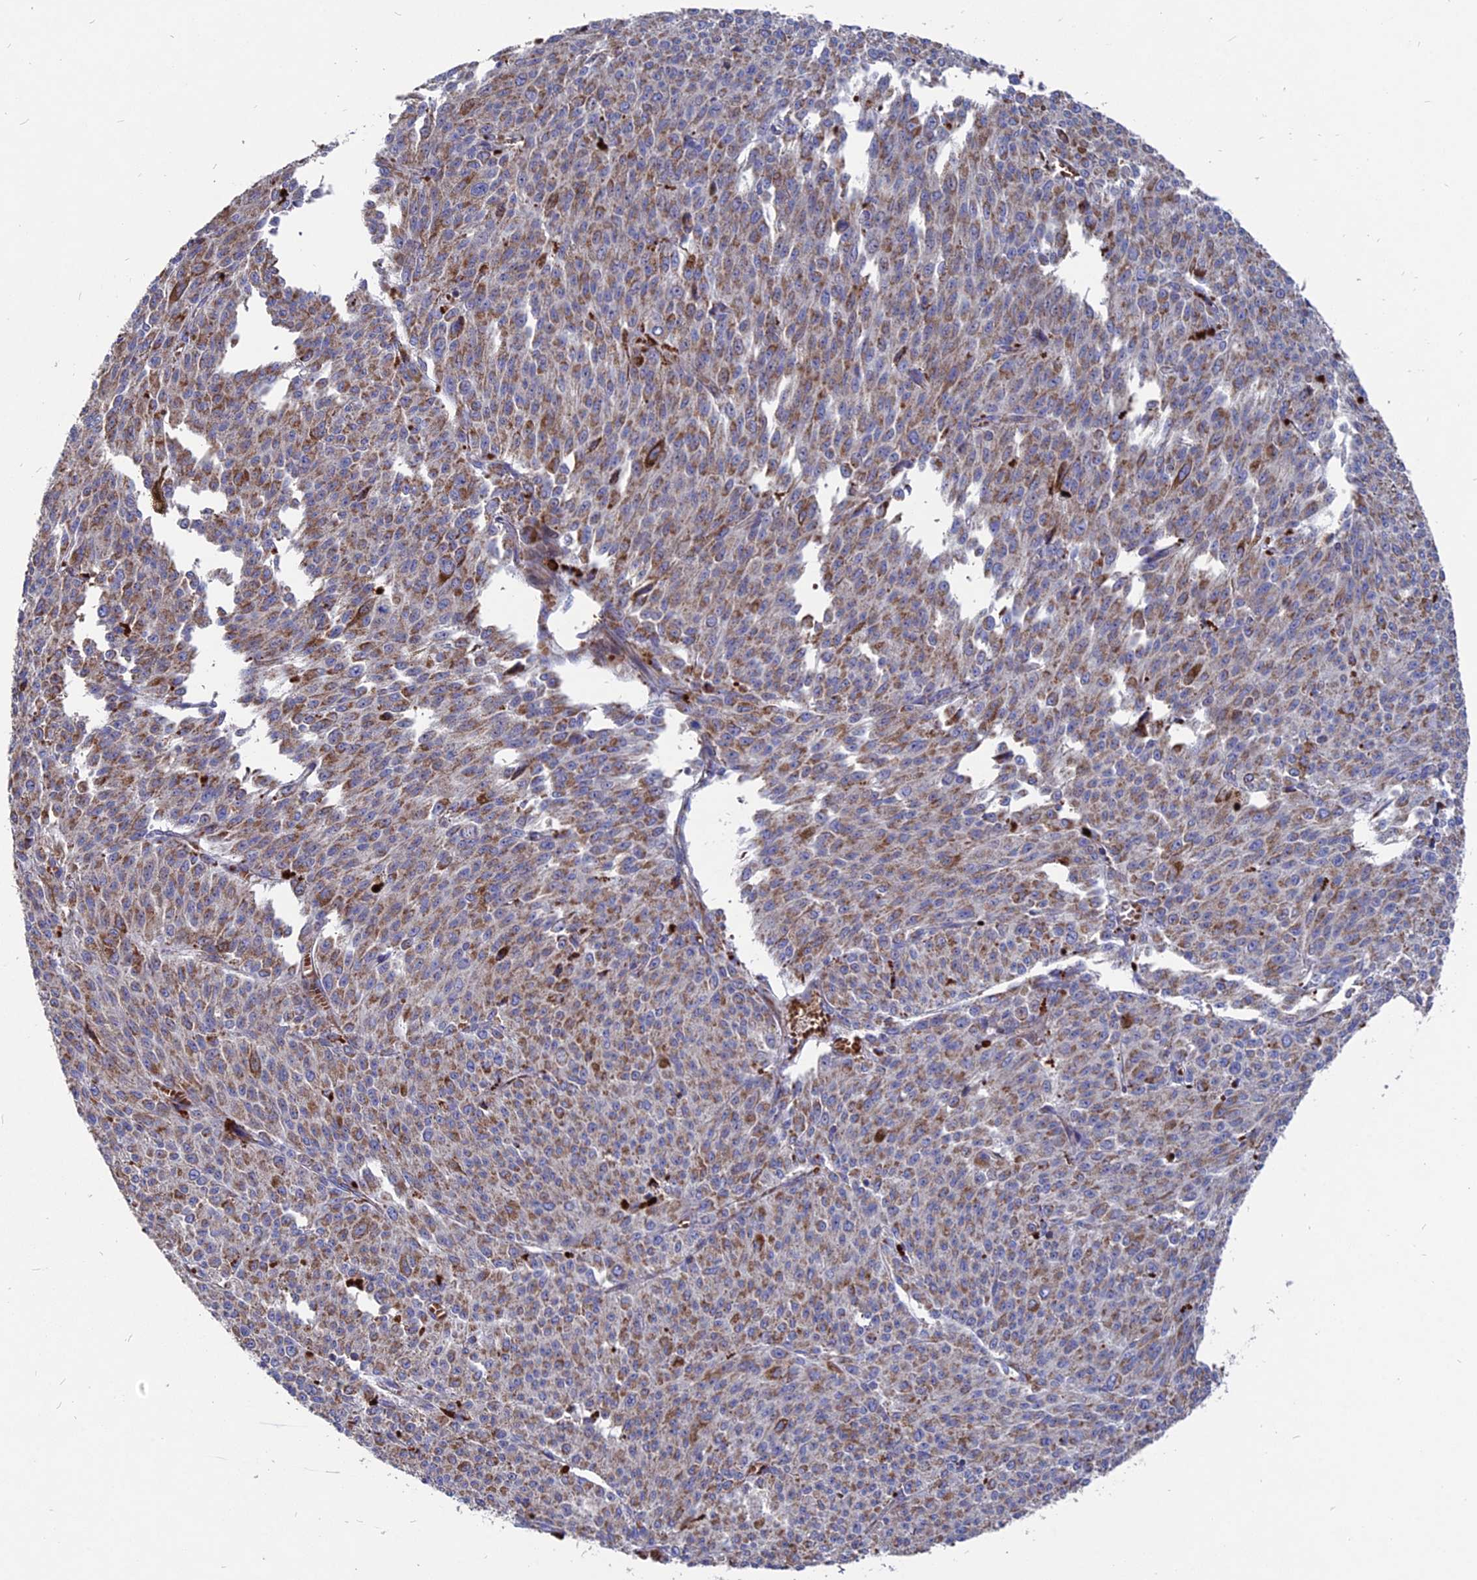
{"staining": {"intensity": "moderate", "quantity": ">75%", "location": "cytoplasmic/membranous"}, "tissue": "melanoma", "cell_type": "Tumor cells", "image_type": "cancer", "snomed": [{"axis": "morphology", "description": "Malignant melanoma, NOS"}, {"axis": "topography", "description": "Skin"}], "caption": "Moderate cytoplasmic/membranous staining for a protein is seen in approximately >75% of tumor cells of malignant melanoma using immunohistochemistry (IHC).", "gene": "TGFA", "patient": {"sex": "female", "age": 52}}